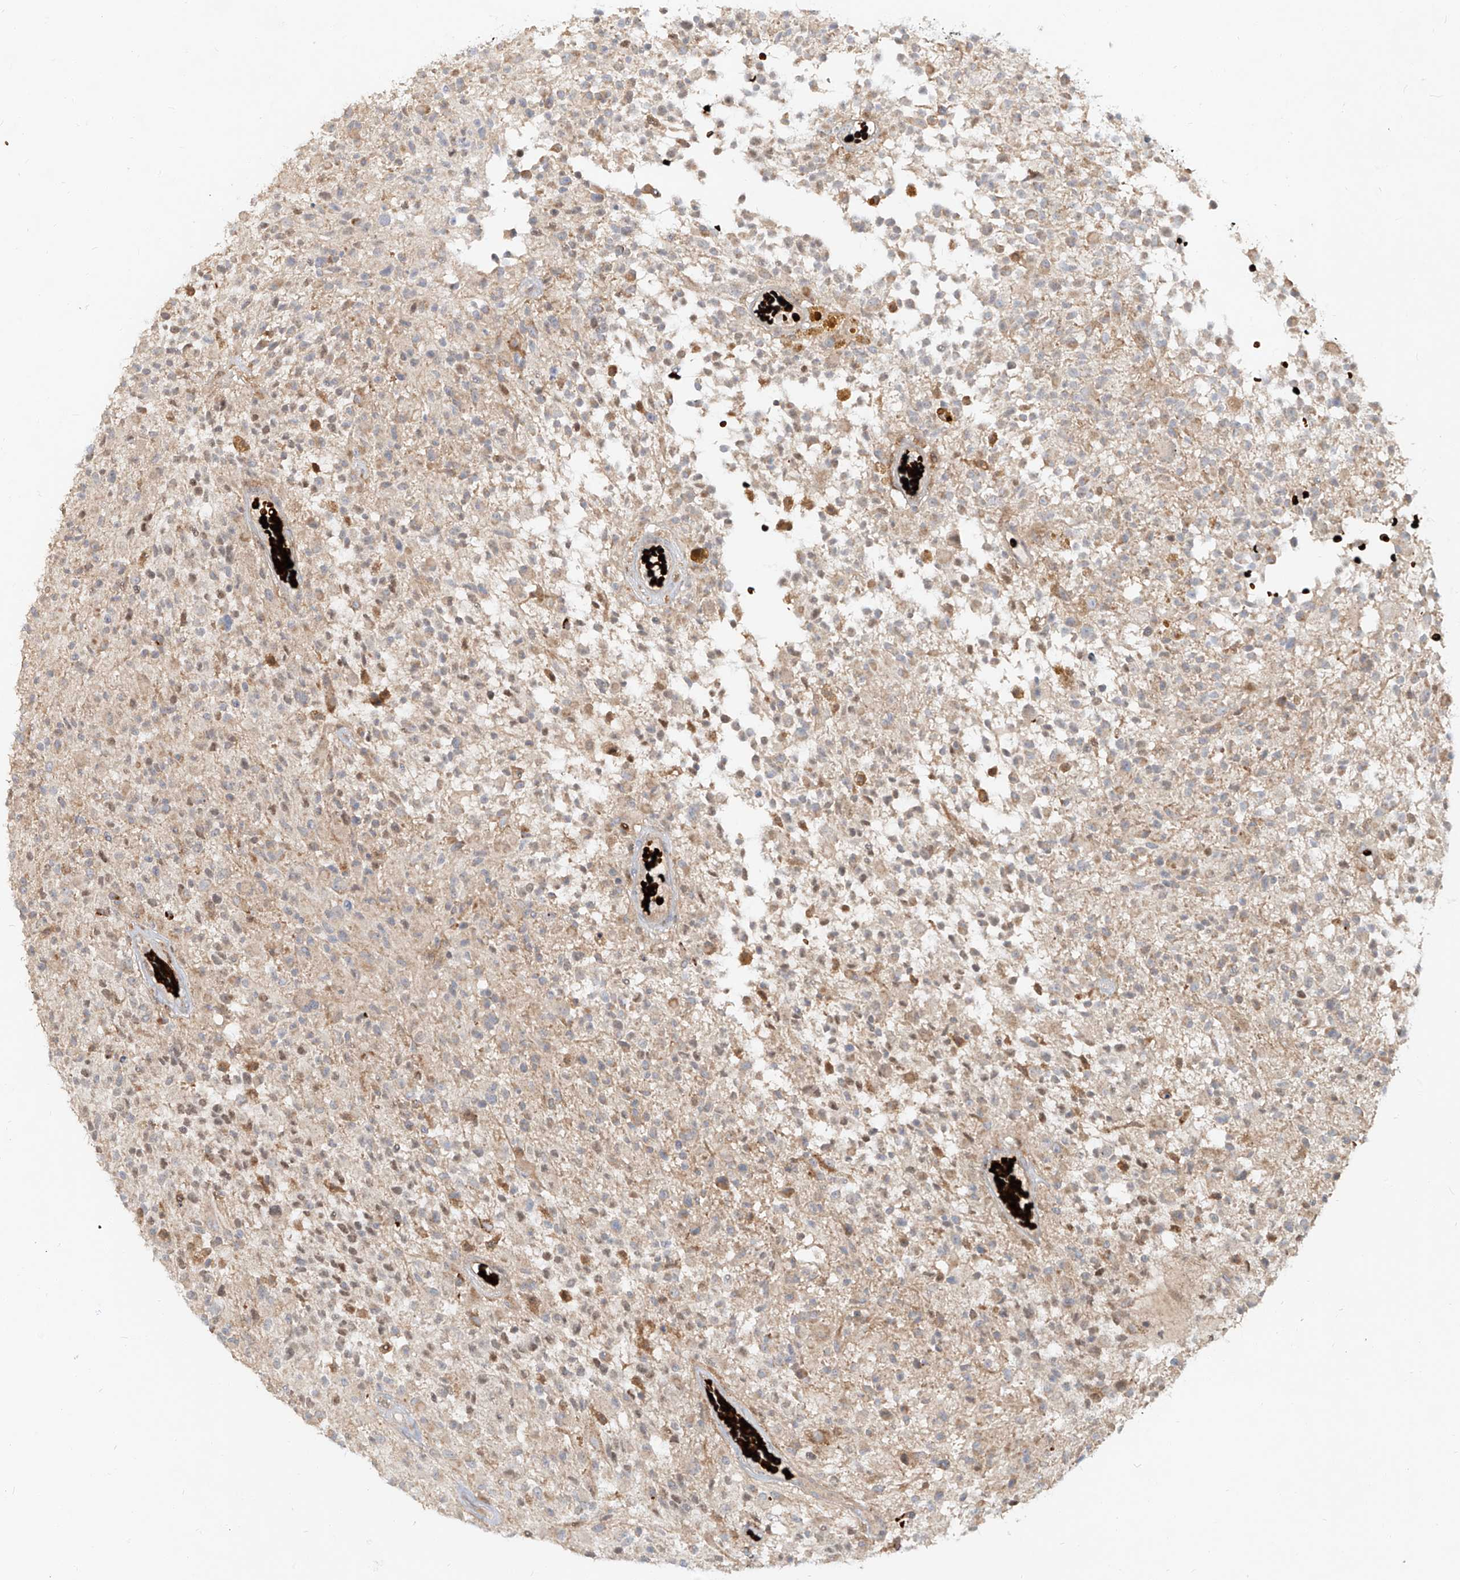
{"staining": {"intensity": "negative", "quantity": "none", "location": "none"}, "tissue": "glioma", "cell_type": "Tumor cells", "image_type": "cancer", "snomed": [{"axis": "morphology", "description": "Glioma, malignant, High grade"}, {"axis": "morphology", "description": "Glioblastoma, NOS"}, {"axis": "topography", "description": "Brain"}], "caption": "Immunohistochemistry micrograph of high-grade glioma (malignant) stained for a protein (brown), which shows no expression in tumor cells.", "gene": "FGD2", "patient": {"sex": "male", "age": 60}}